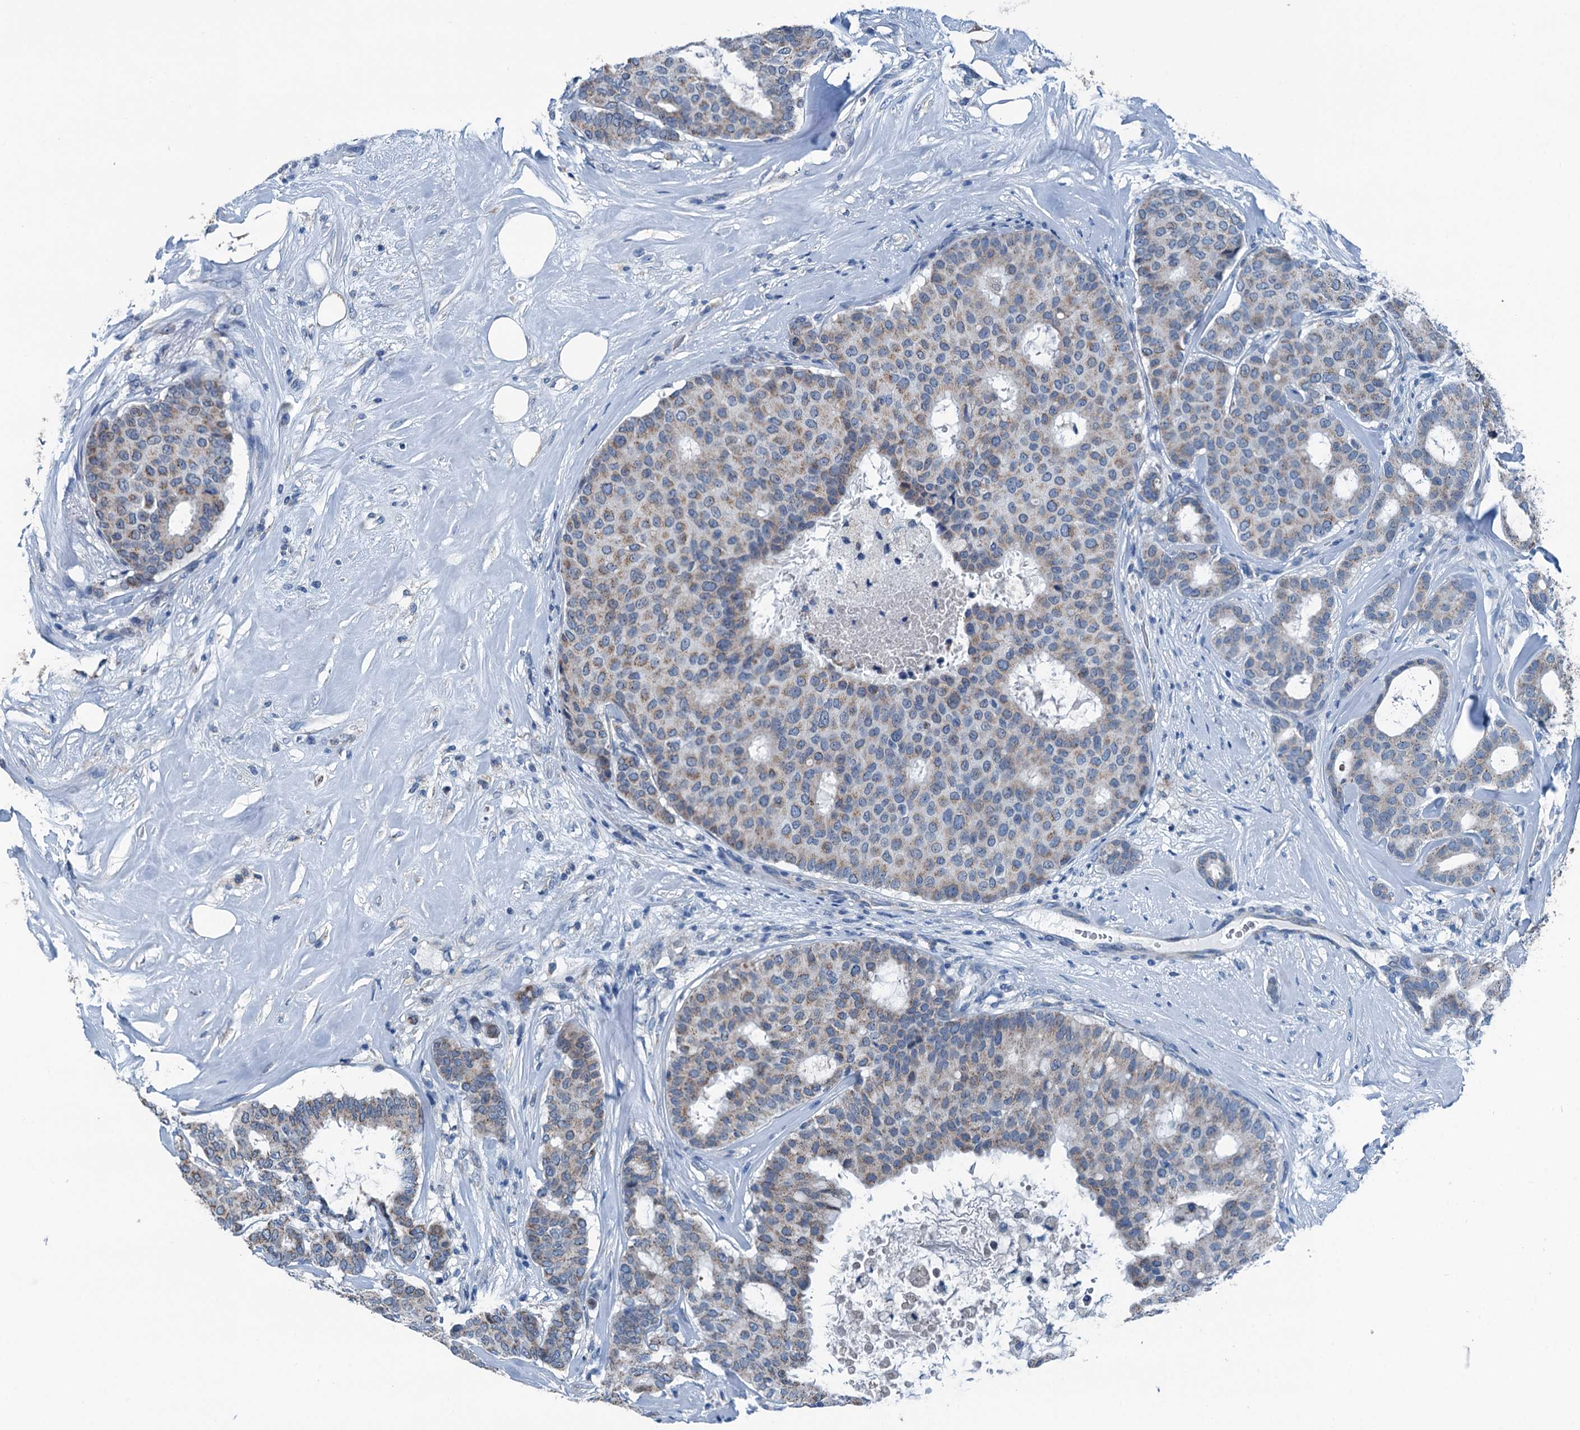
{"staining": {"intensity": "moderate", "quantity": ">75%", "location": "cytoplasmic/membranous"}, "tissue": "breast cancer", "cell_type": "Tumor cells", "image_type": "cancer", "snomed": [{"axis": "morphology", "description": "Duct carcinoma"}, {"axis": "topography", "description": "Breast"}], "caption": "Breast intraductal carcinoma stained with a brown dye demonstrates moderate cytoplasmic/membranous positive staining in about >75% of tumor cells.", "gene": "TRPT1", "patient": {"sex": "female", "age": 75}}